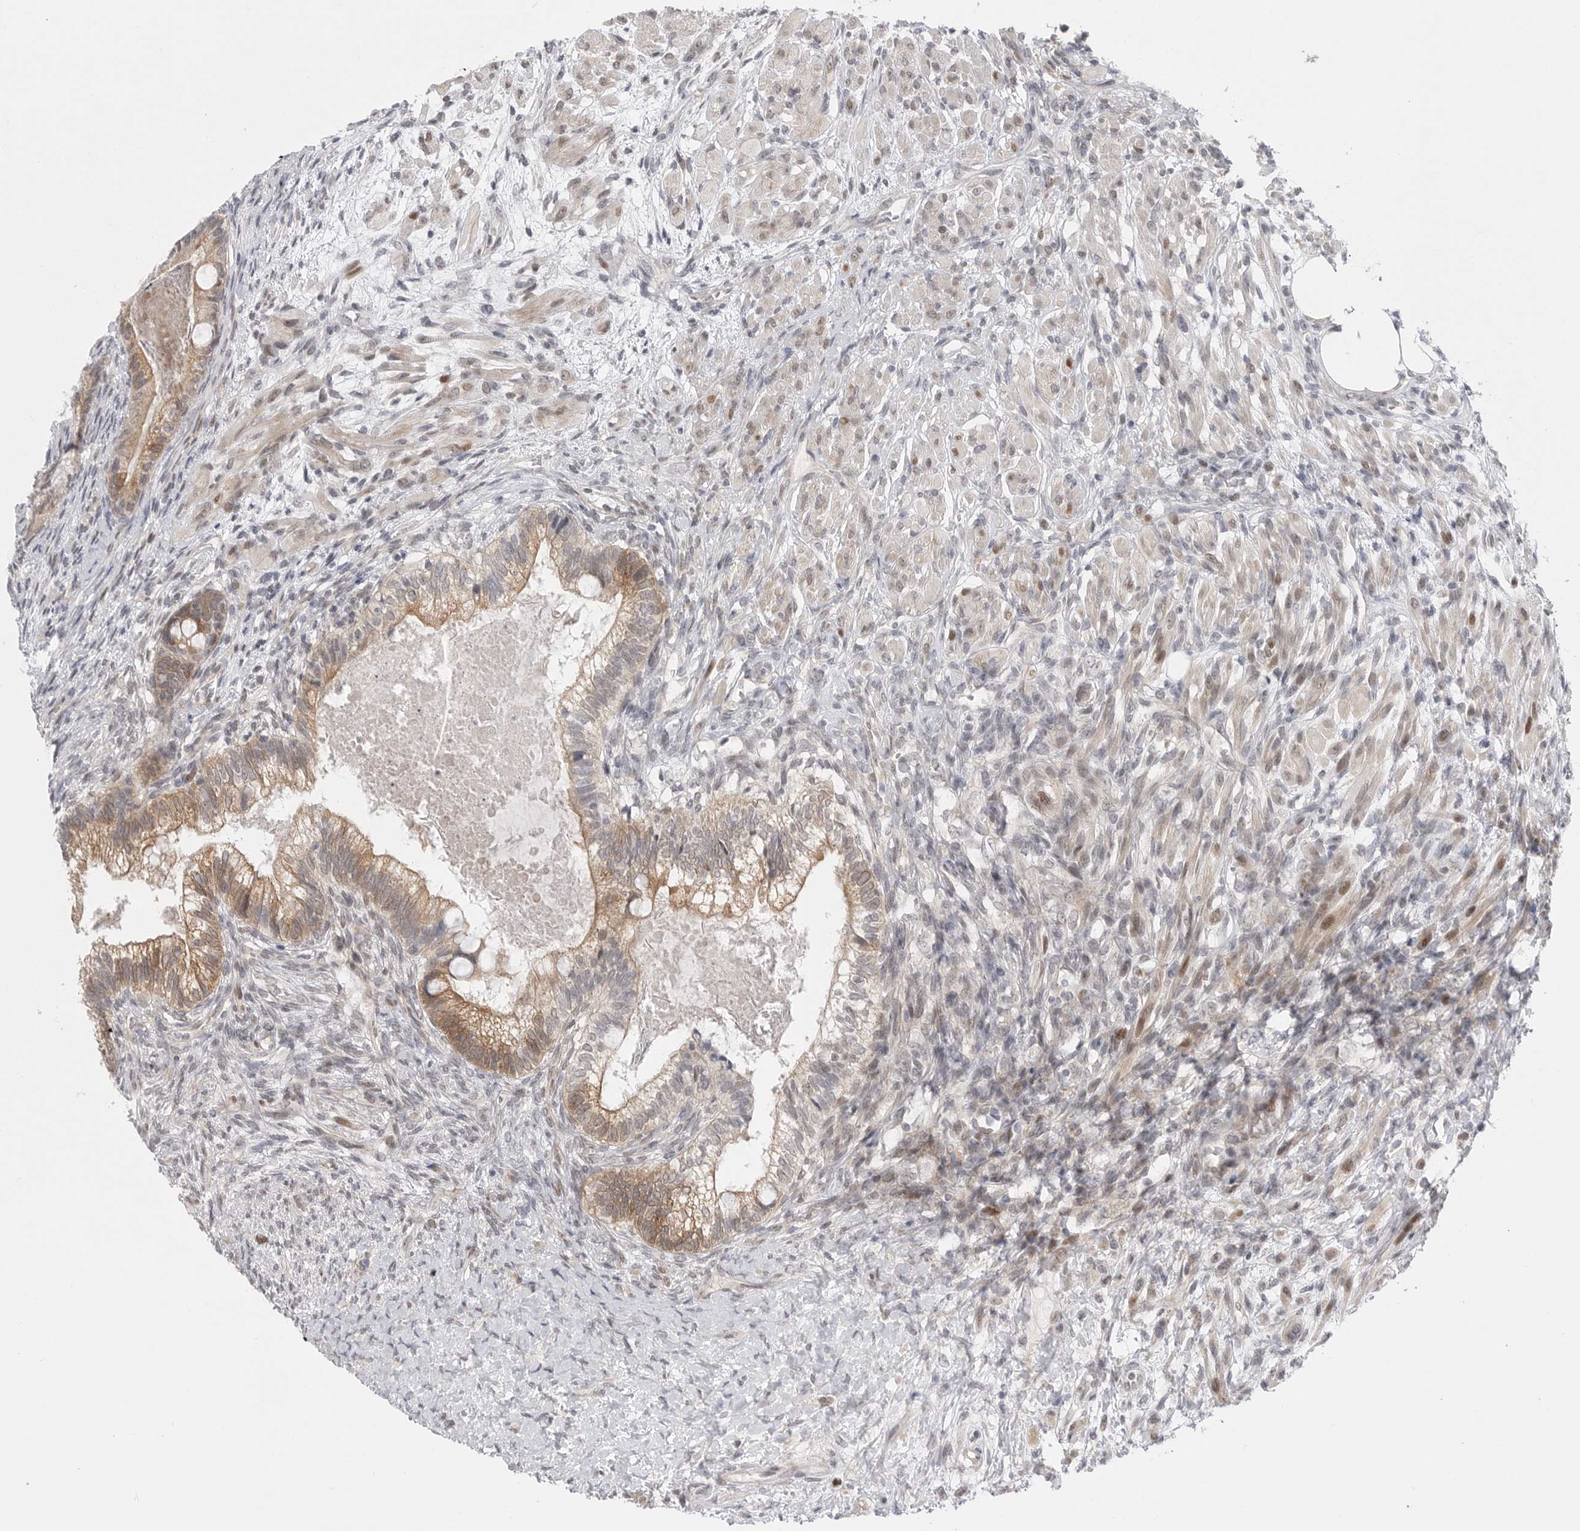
{"staining": {"intensity": "moderate", "quantity": "25%-75%", "location": "cytoplasmic/membranous"}, "tissue": "testis cancer", "cell_type": "Tumor cells", "image_type": "cancer", "snomed": [{"axis": "morphology", "description": "Seminoma, NOS"}, {"axis": "morphology", "description": "Carcinoma, Embryonal, NOS"}, {"axis": "topography", "description": "Testis"}], "caption": "There is medium levels of moderate cytoplasmic/membranous staining in tumor cells of testis embryonal carcinoma, as demonstrated by immunohistochemical staining (brown color).", "gene": "GGT6", "patient": {"sex": "male", "age": 28}}